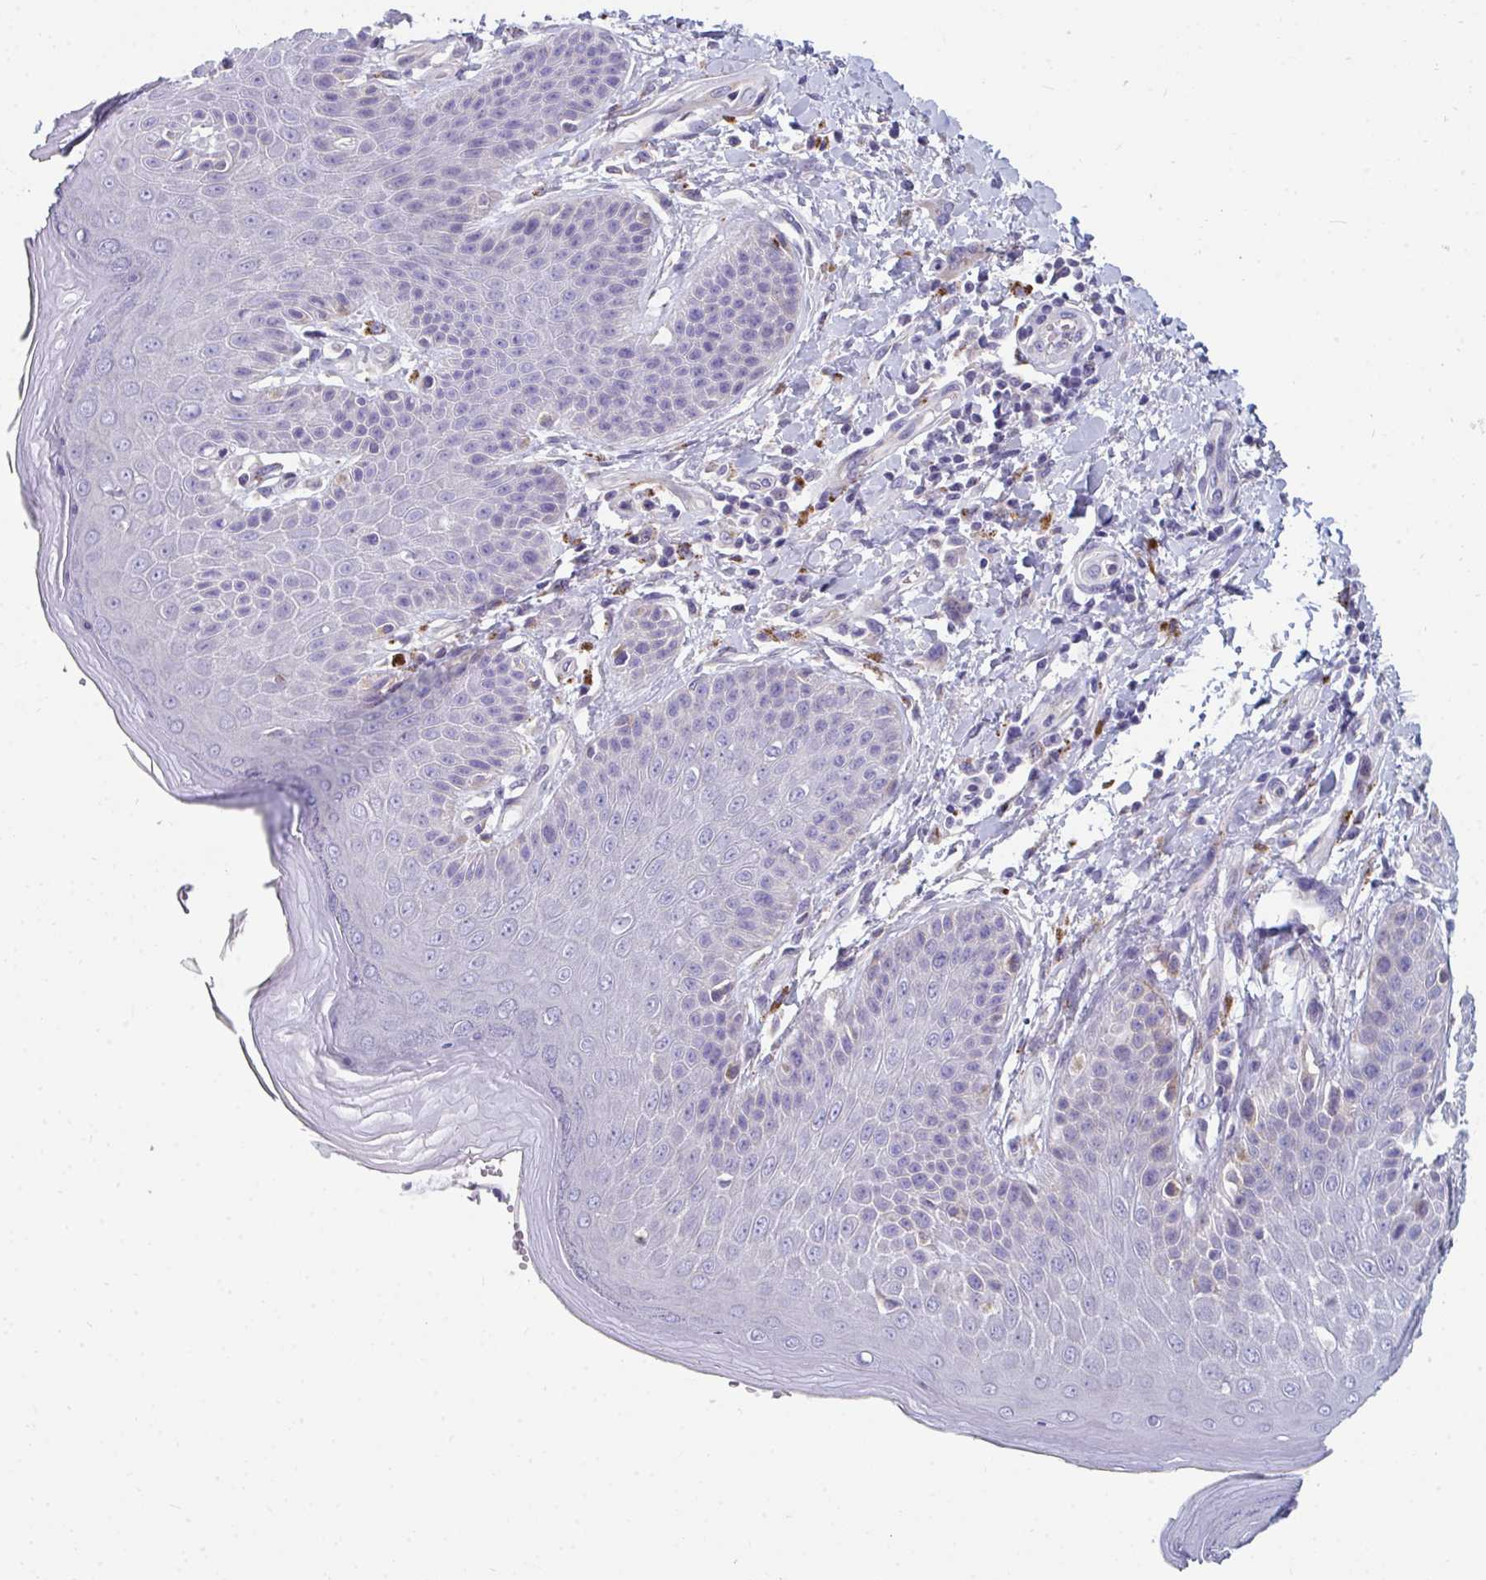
{"staining": {"intensity": "moderate", "quantity": "<25%", "location": "cytoplasmic/membranous"}, "tissue": "skin", "cell_type": "Epidermal cells", "image_type": "normal", "snomed": [{"axis": "morphology", "description": "Normal tissue, NOS"}, {"axis": "topography", "description": "Peripheral nerve tissue"}], "caption": "This histopathology image reveals unremarkable skin stained with immunohistochemistry to label a protein in brown. The cytoplasmic/membranous of epidermal cells show moderate positivity for the protein. Nuclei are counter-stained blue.", "gene": "EIF1AD", "patient": {"sex": "male", "age": 51}}